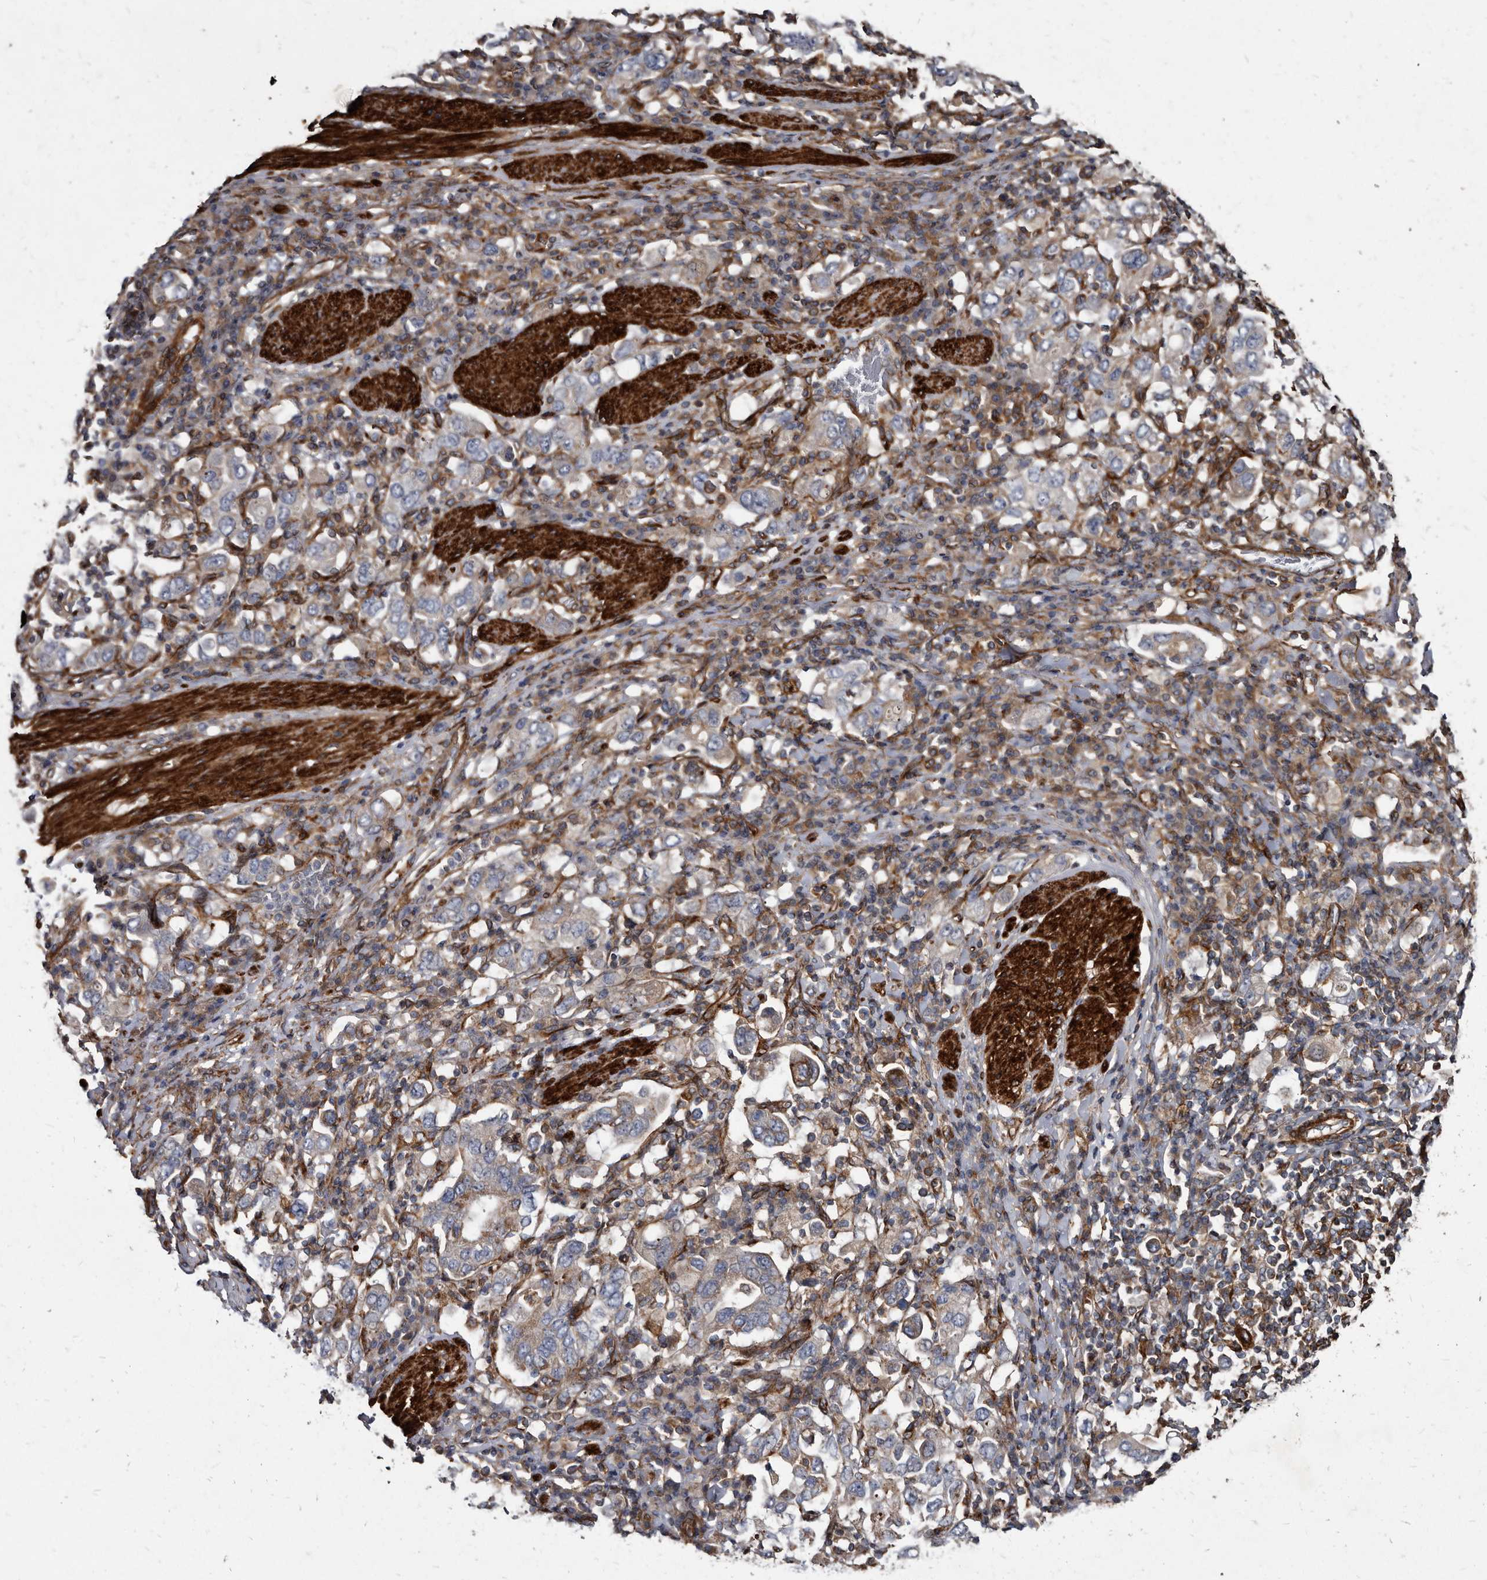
{"staining": {"intensity": "weak", "quantity": "25%-75%", "location": "cytoplasmic/membranous"}, "tissue": "stomach cancer", "cell_type": "Tumor cells", "image_type": "cancer", "snomed": [{"axis": "morphology", "description": "Adenocarcinoma, NOS"}, {"axis": "topography", "description": "Stomach, upper"}], "caption": "Human adenocarcinoma (stomach) stained with a protein marker displays weak staining in tumor cells.", "gene": "KCTD20", "patient": {"sex": "male", "age": 62}}